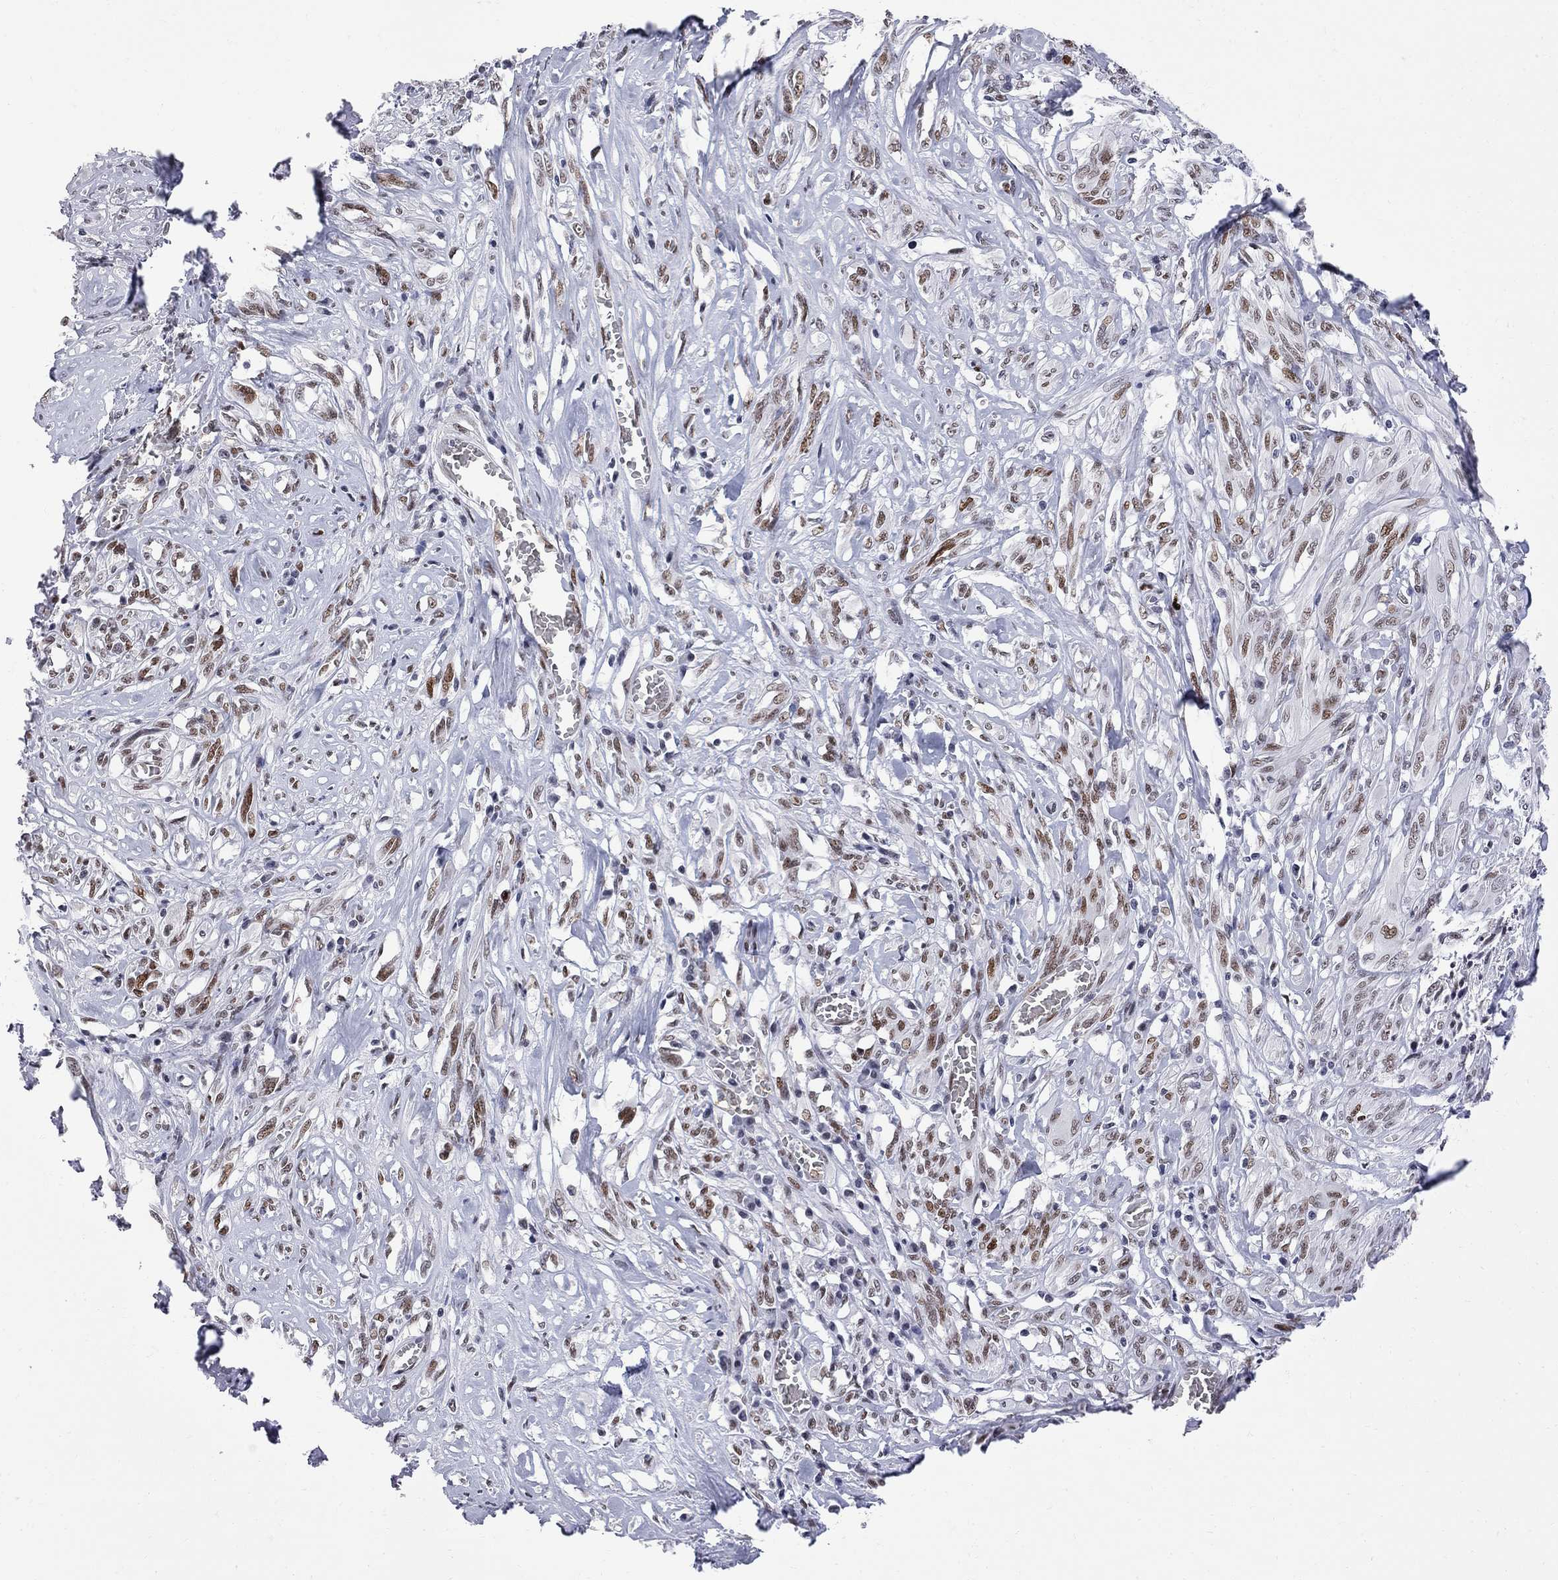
{"staining": {"intensity": "moderate", "quantity": "<25%", "location": "nuclear"}, "tissue": "melanoma", "cell_type": "Tumor cells", "image_type": "cancer", "snomed": [{"axis": "morphology", "description": "Malignant melanoma, NOS"}, {"axis": "topography", "description": "Skin"}], "caption": "Protein staining of malignant melanoma tissue displays moderate nuclear positivity in approximately <25% of tumor cells.", "gene": "ZBTB47", "patient": {"sex": "female", "age": 91}}